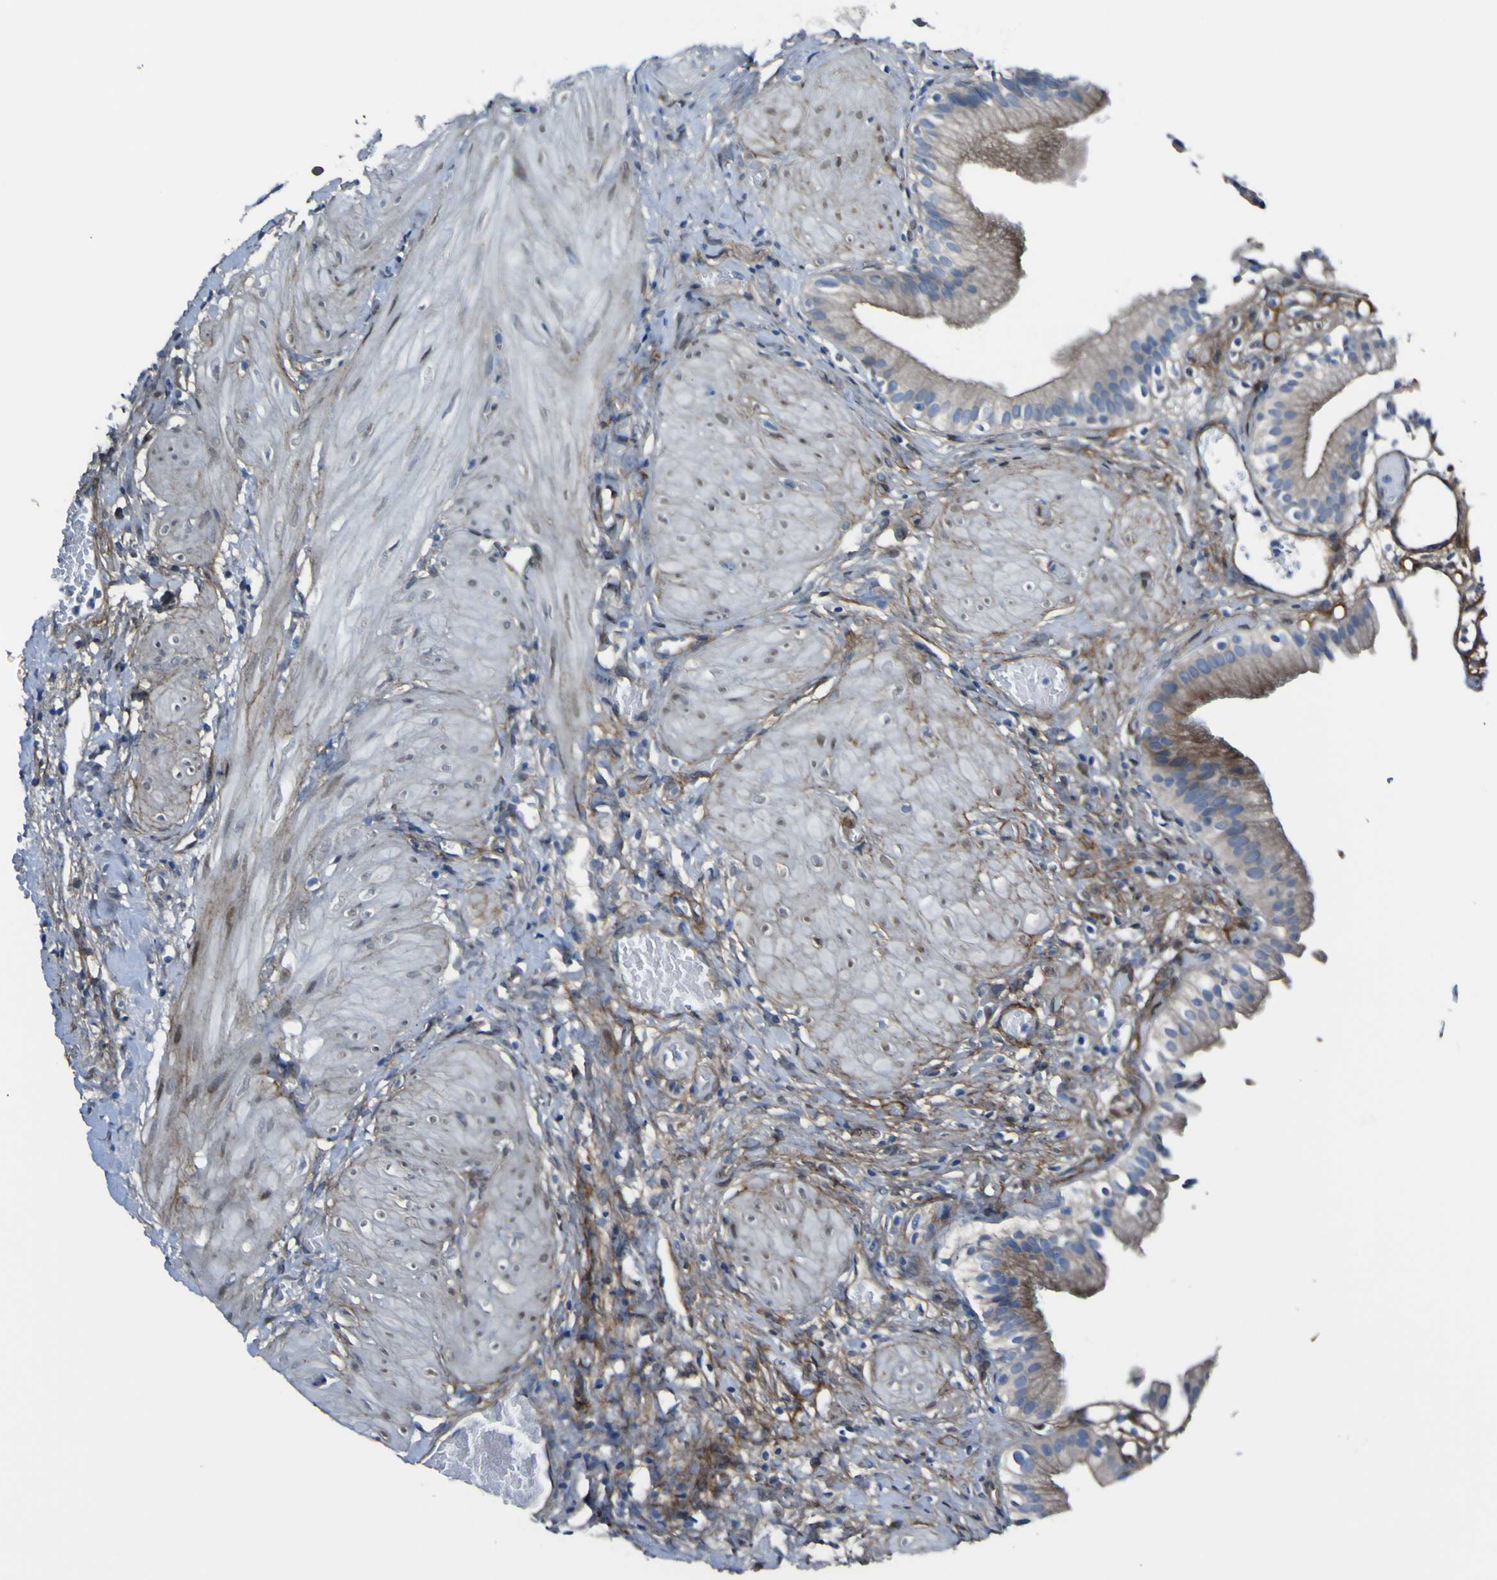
{"staining": {"intensity": "moderate", "quantity": ">75%", "location": "cytoplasmic/membranous"}, "tissue": "gallbladder", "cell_type": "Glandular cells", "image_type": "normal", "snomed": [{"axis": "morphology", "description": "Normal tissue, NOS"}, {"axis": "topography", "description": "Gallbladder"}], "caption": "High-power microscopy captured an IHC histopathology image of unremarkable gallbladder, revealing moderate cytoplasmic/membranous expression in approximately >75% of glandular cells.", "gene": "LRRN1", "patient": {"sex": "male", "age": 65}}